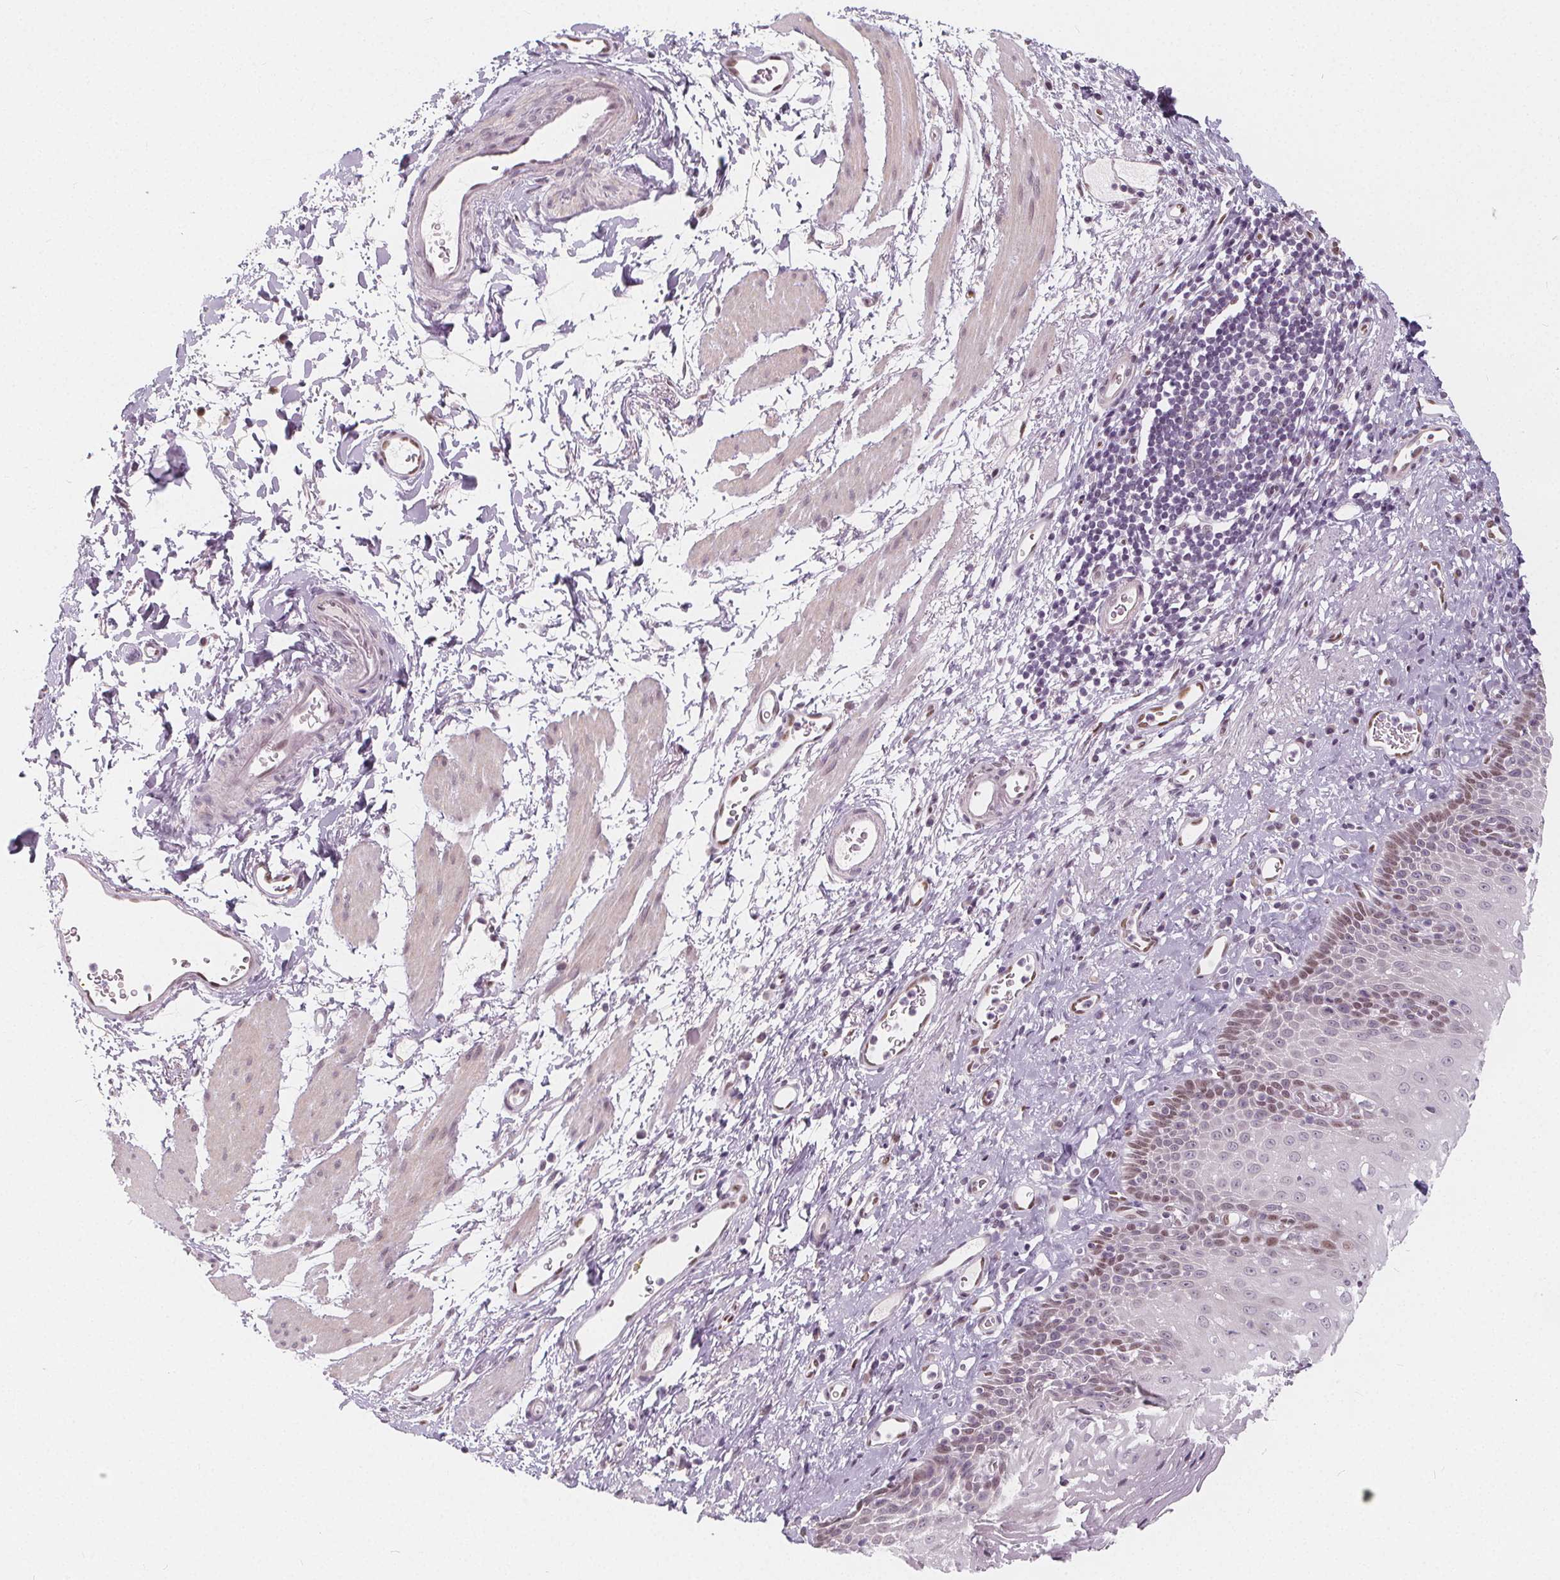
{"staining": {"intensity": "moderate", "quantity": "<25%", "location": "nuclear"}, "tissue": "esophagus", "cell_type": "Squamous epithelial cells", "image_type": "normal", "snomed": [{"axis": "morphology", "description": "Normal tissue, NOS"}, {"axis": "topography", "description": "Esophagus"}], "caption": "Moderate nuclear expression is seen in approximately <25% of squamous epithelial cells in normal esophagus. Nuclei are stained in blue.", "gene": "DRC3", "patient": {"sex": "female", "age": 68}}